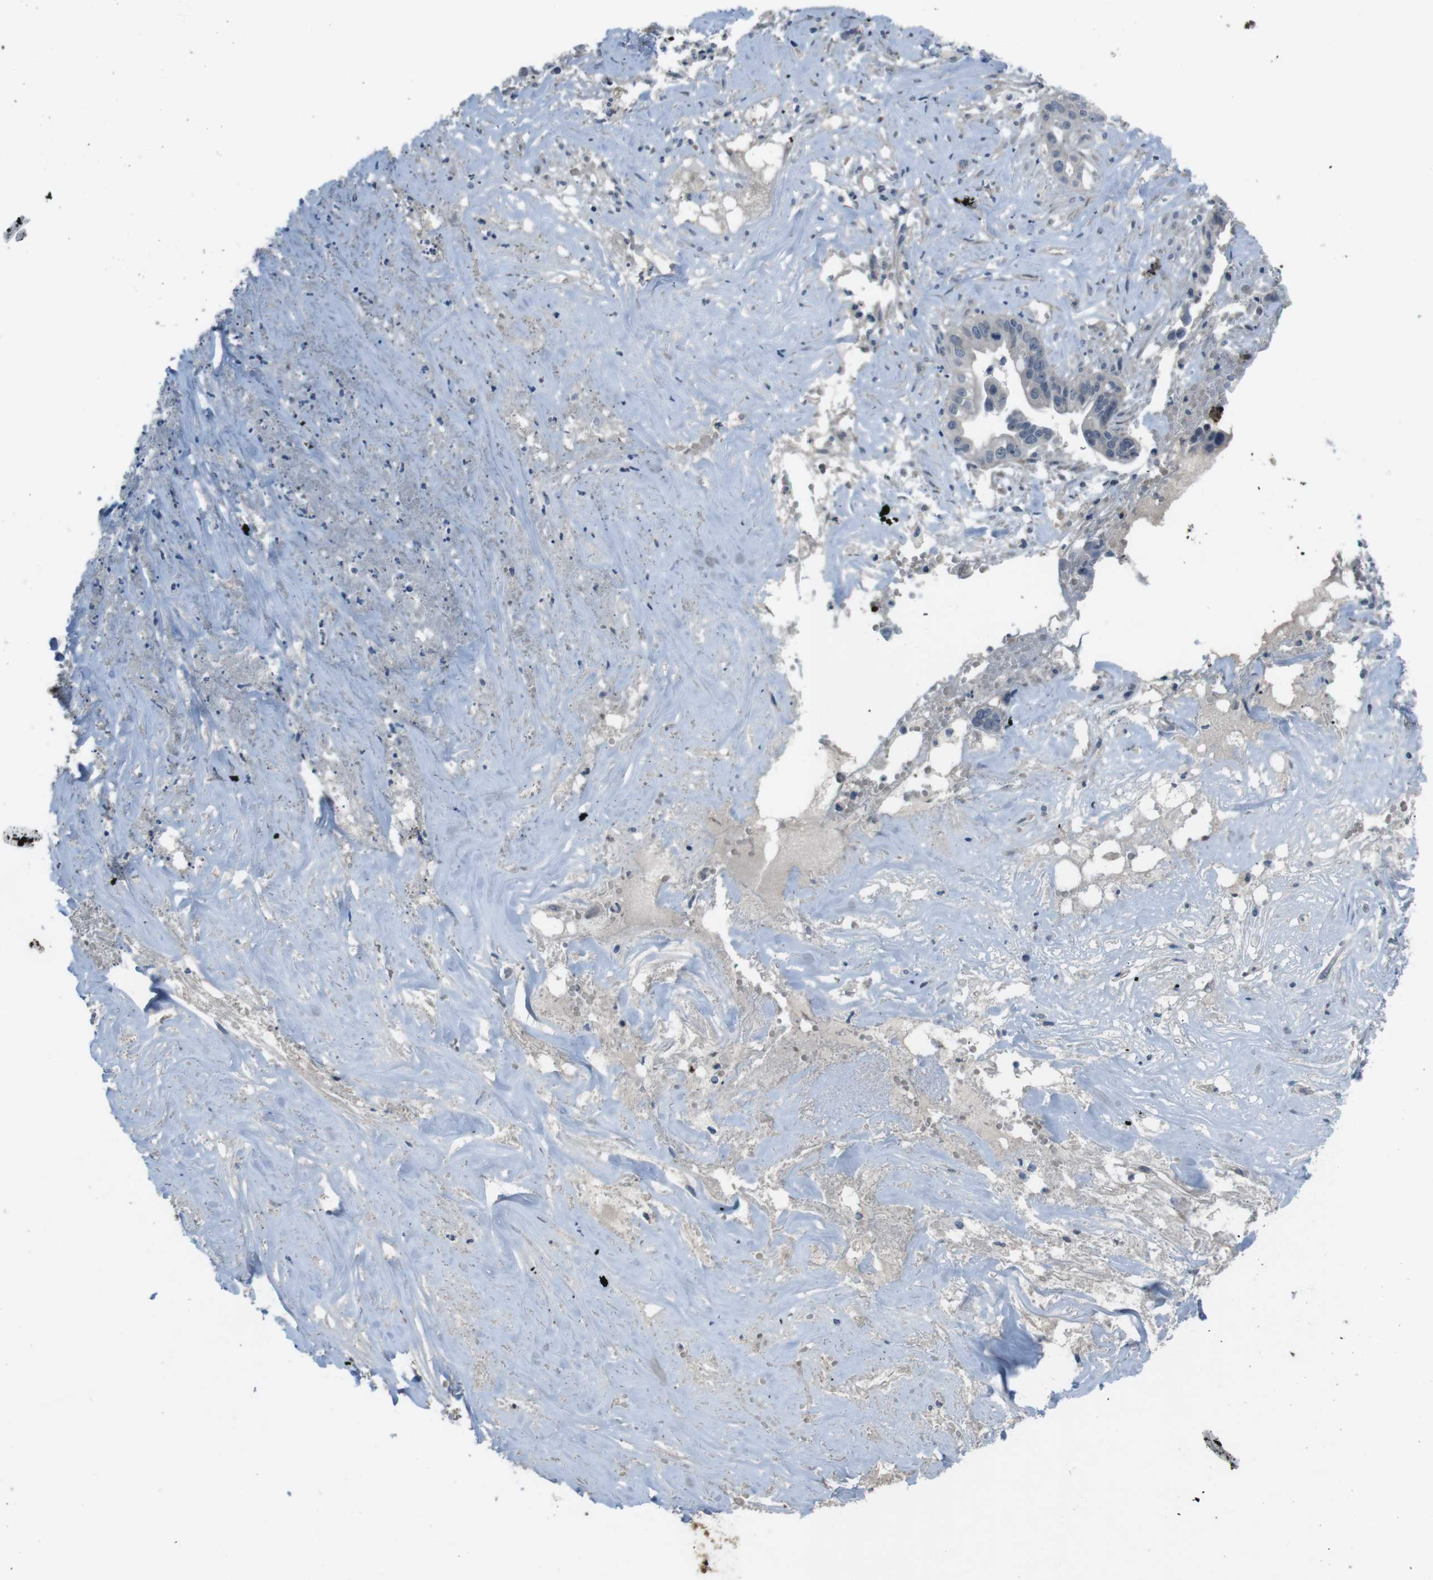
{"staining": {"intensity": "negative", "quantity": "none", "location": "none"}, "tissue": "liver cancer", "cell_type": "Tumor cells", "image_type": "cancer", "snomed": [{"axis": "morphology", "description": "Cholangiocarcinoma"}, {"axis": "topography", "description": "Liver"}], "caption": "High magnification brightfield microscopy of liver cancer (cholangiocarcinoma) stained with DAB (3,3'-diaminobenzidine) (brown) and counterstained with hematoxylin (blue): tumor cells show no significant positivity.", "gene": "ANK2", "patient": {"sex": "female", "age": 61}}